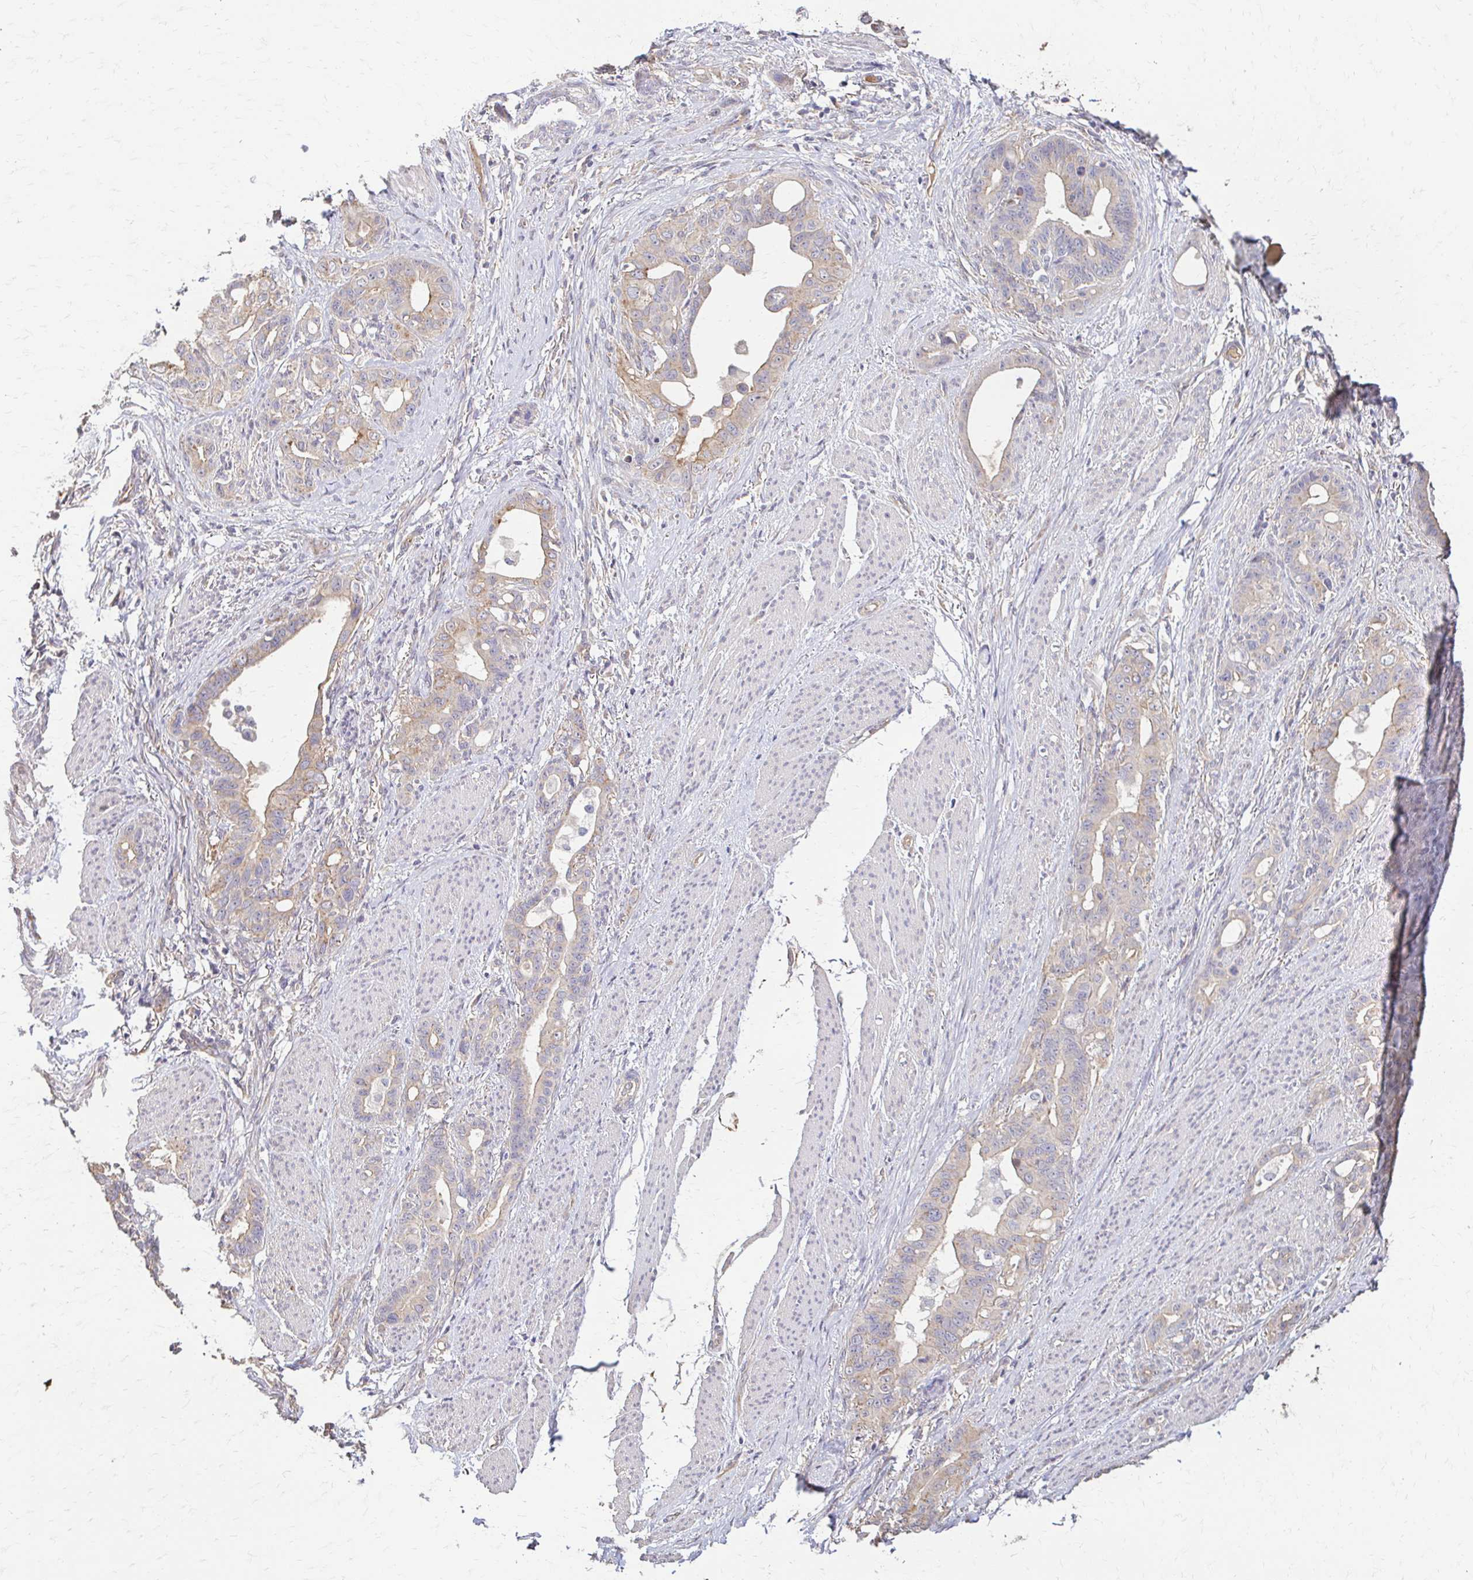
{"staining": {"intensity": "weak", "quantity": ">75%", "location": "cytoplasmic/membranous"}, "tissue": "stomach cancer", "cell_type": "Tumor cells", "image_type": "cancer", "snomed": [{"axis": "morphology", "description": "Normal tissue, NOS"}, {"axis": "morphology", "description": "Adenocarcinoma, NOS"}, {"axis": "topography", "description": "Esophagus"}, {"axis": "topography", "description": "Stomach, upper"}], "caption": "About >75% of tumor cells in human stomach cancer exhibit weak cytoplasmic/membranous protein staining as visualized by brown immunohistochemical staining.", "gene": "IL18BP", "patient": {"sex": "male", "age": 62}}